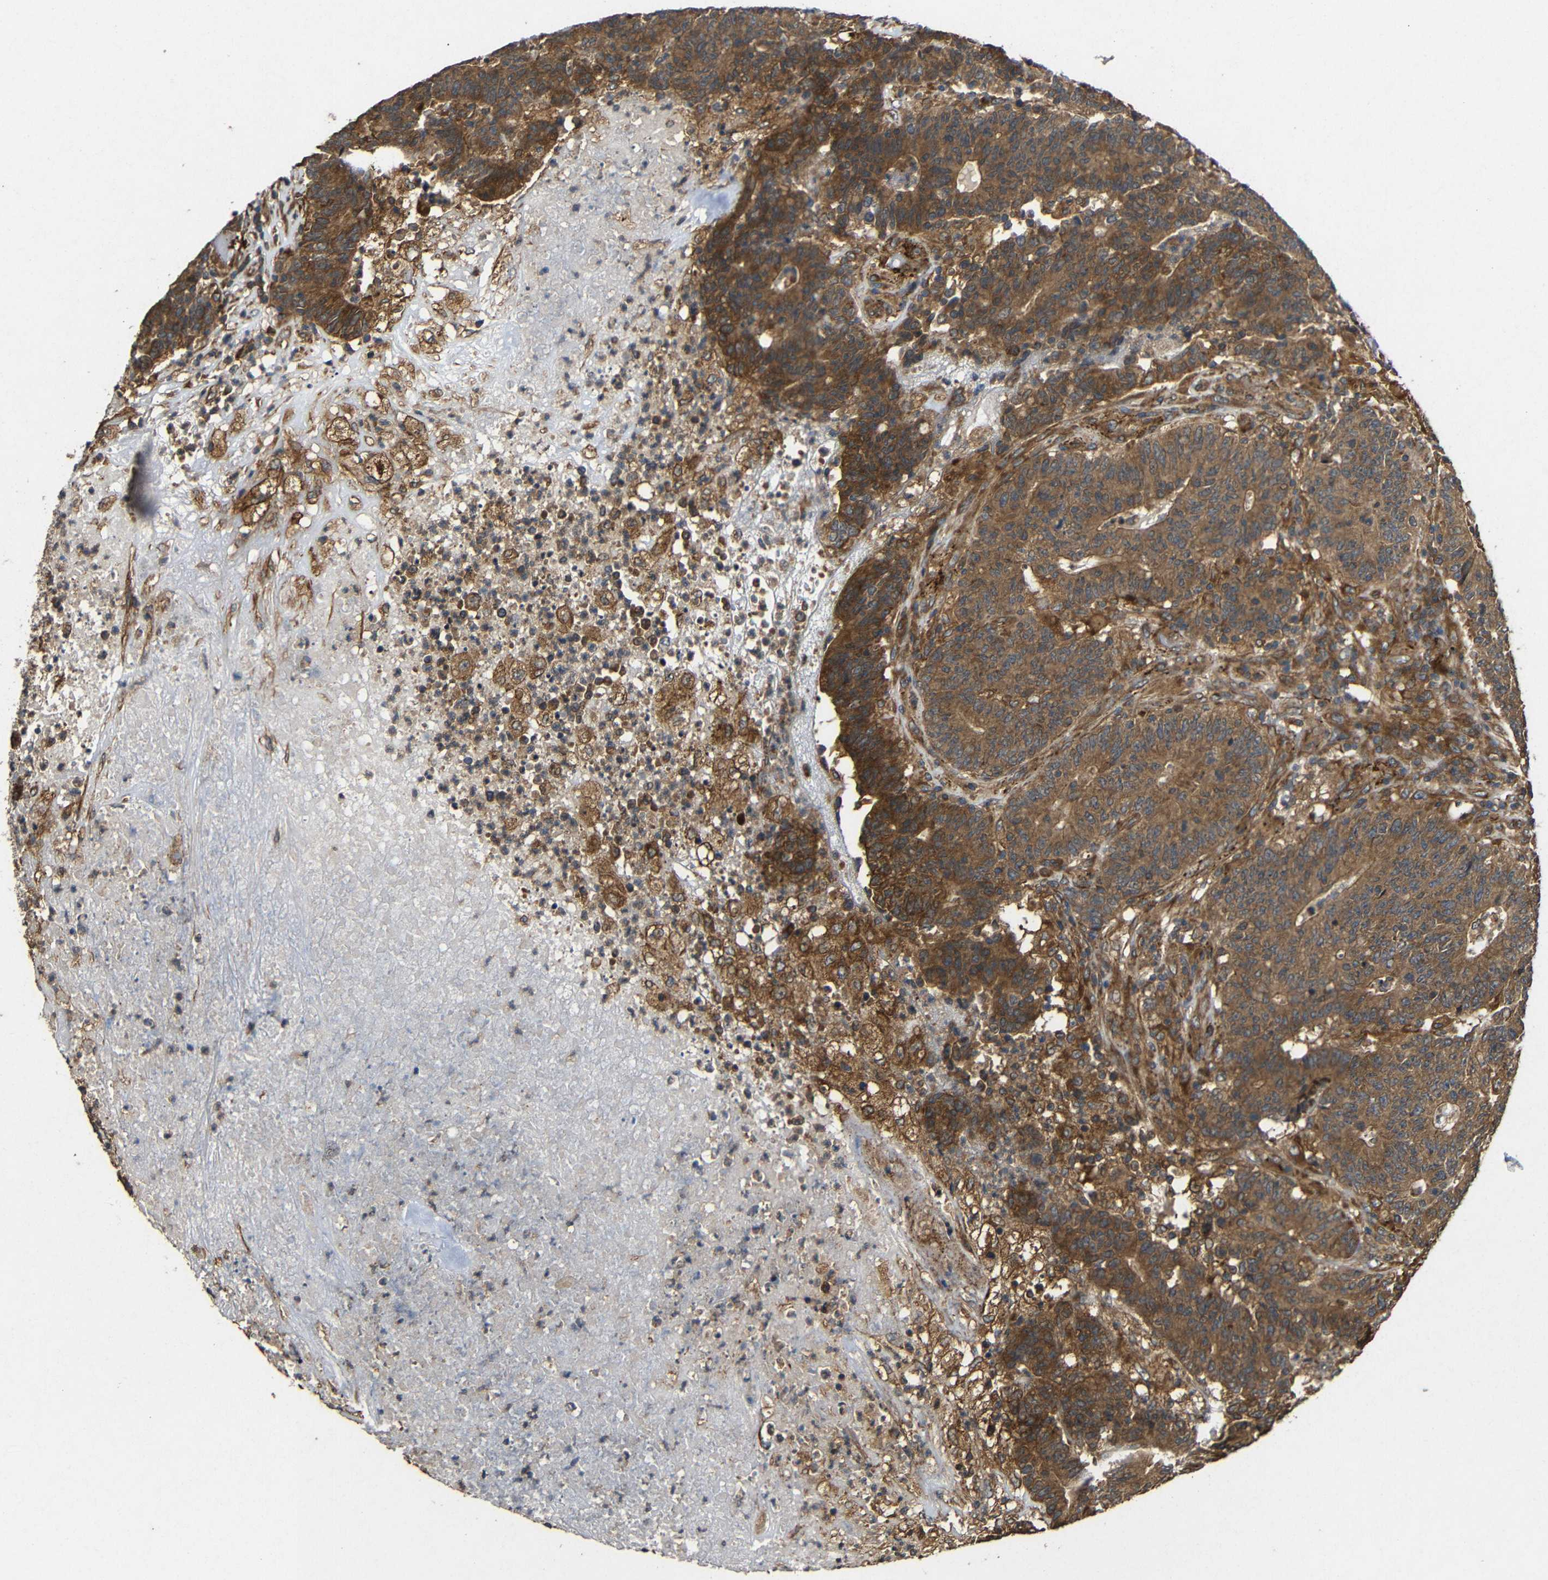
{"staining": {"intensity": "moderate", "quantity": ">75%", "location": "cytoplasmic/membranous"}, "tissue": "colorectal cancer", "cell_type": "Tumor cells", "image_type": "cancer", "snomed": [{"axis": "morphology", "description": "Normal tissue, NOS"}, {"axis": "morphology", "description": "Adenocarcinoma, NOS"}, {"axis": "topography", "description": "Colon"}], "caption": "Protein expression analysis of adenocarcinoma (colorectal) shows moderate cytoplasmic/membranous staining in about >75% of tumor cells. (DAB = brown stain, brightfield microscopy at high magnification).", "gene": "EIF2S1", "patient": {"sex": "female", "age": 75}}